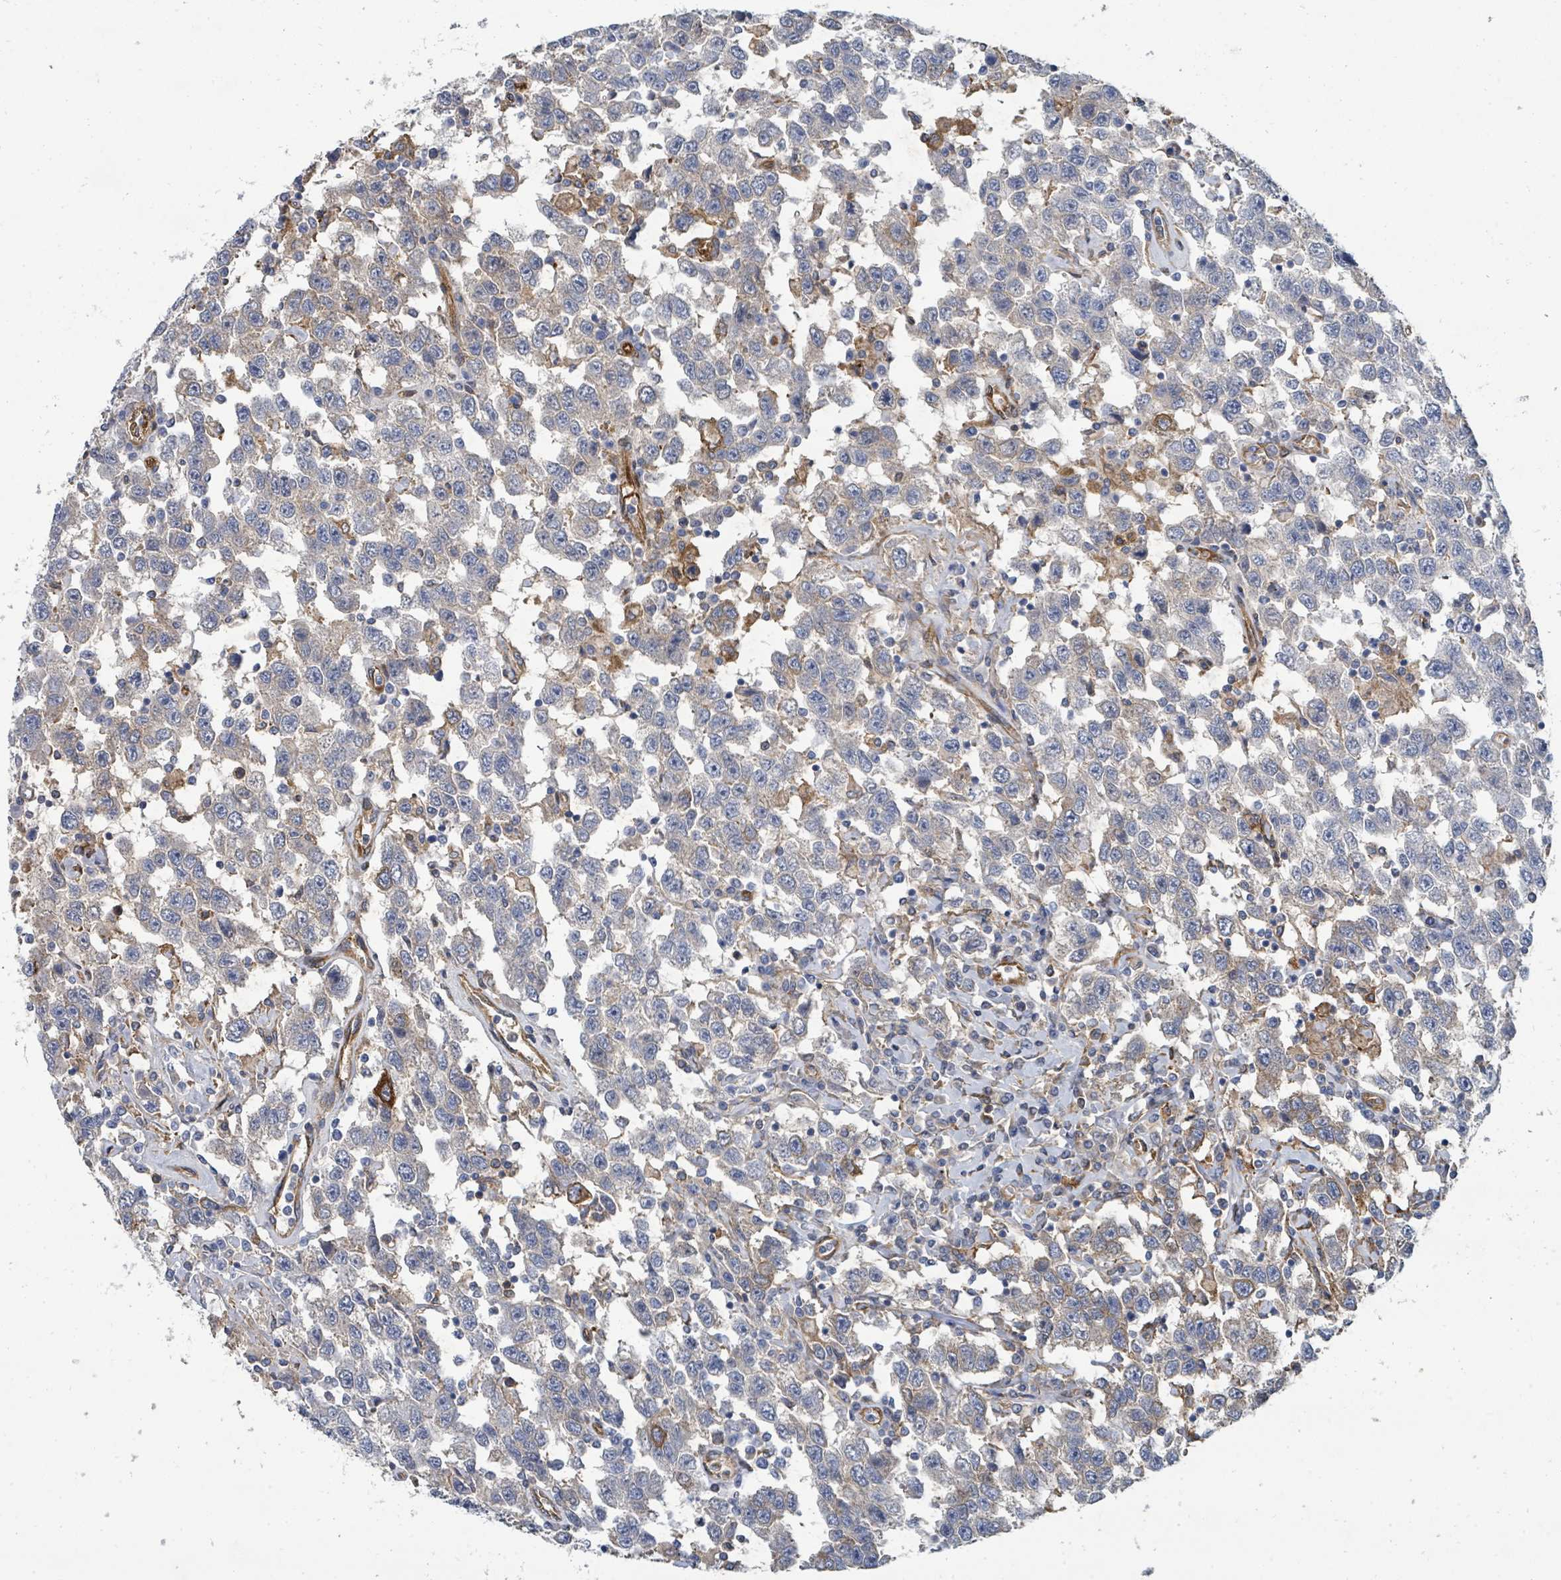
{"staining": {"intensity": "negative", "quantity": "none", "location": "none"}, "tissue": "testis cancer", "cell_type": "Tumor cells", "image_type": "cancer", "snomed": [{"axis": "morphology", "description": "Seminoma, NOS"}, {"axis": "topography", "description": "Testis"}], "caption": "An IHC micrograph of testis cancer (seminoma) is shown. There is no staining in tumor cells of testis cancer (seminoma).", "gene": "IFIT1", "patient": {"sex": "male", "age": 41}}